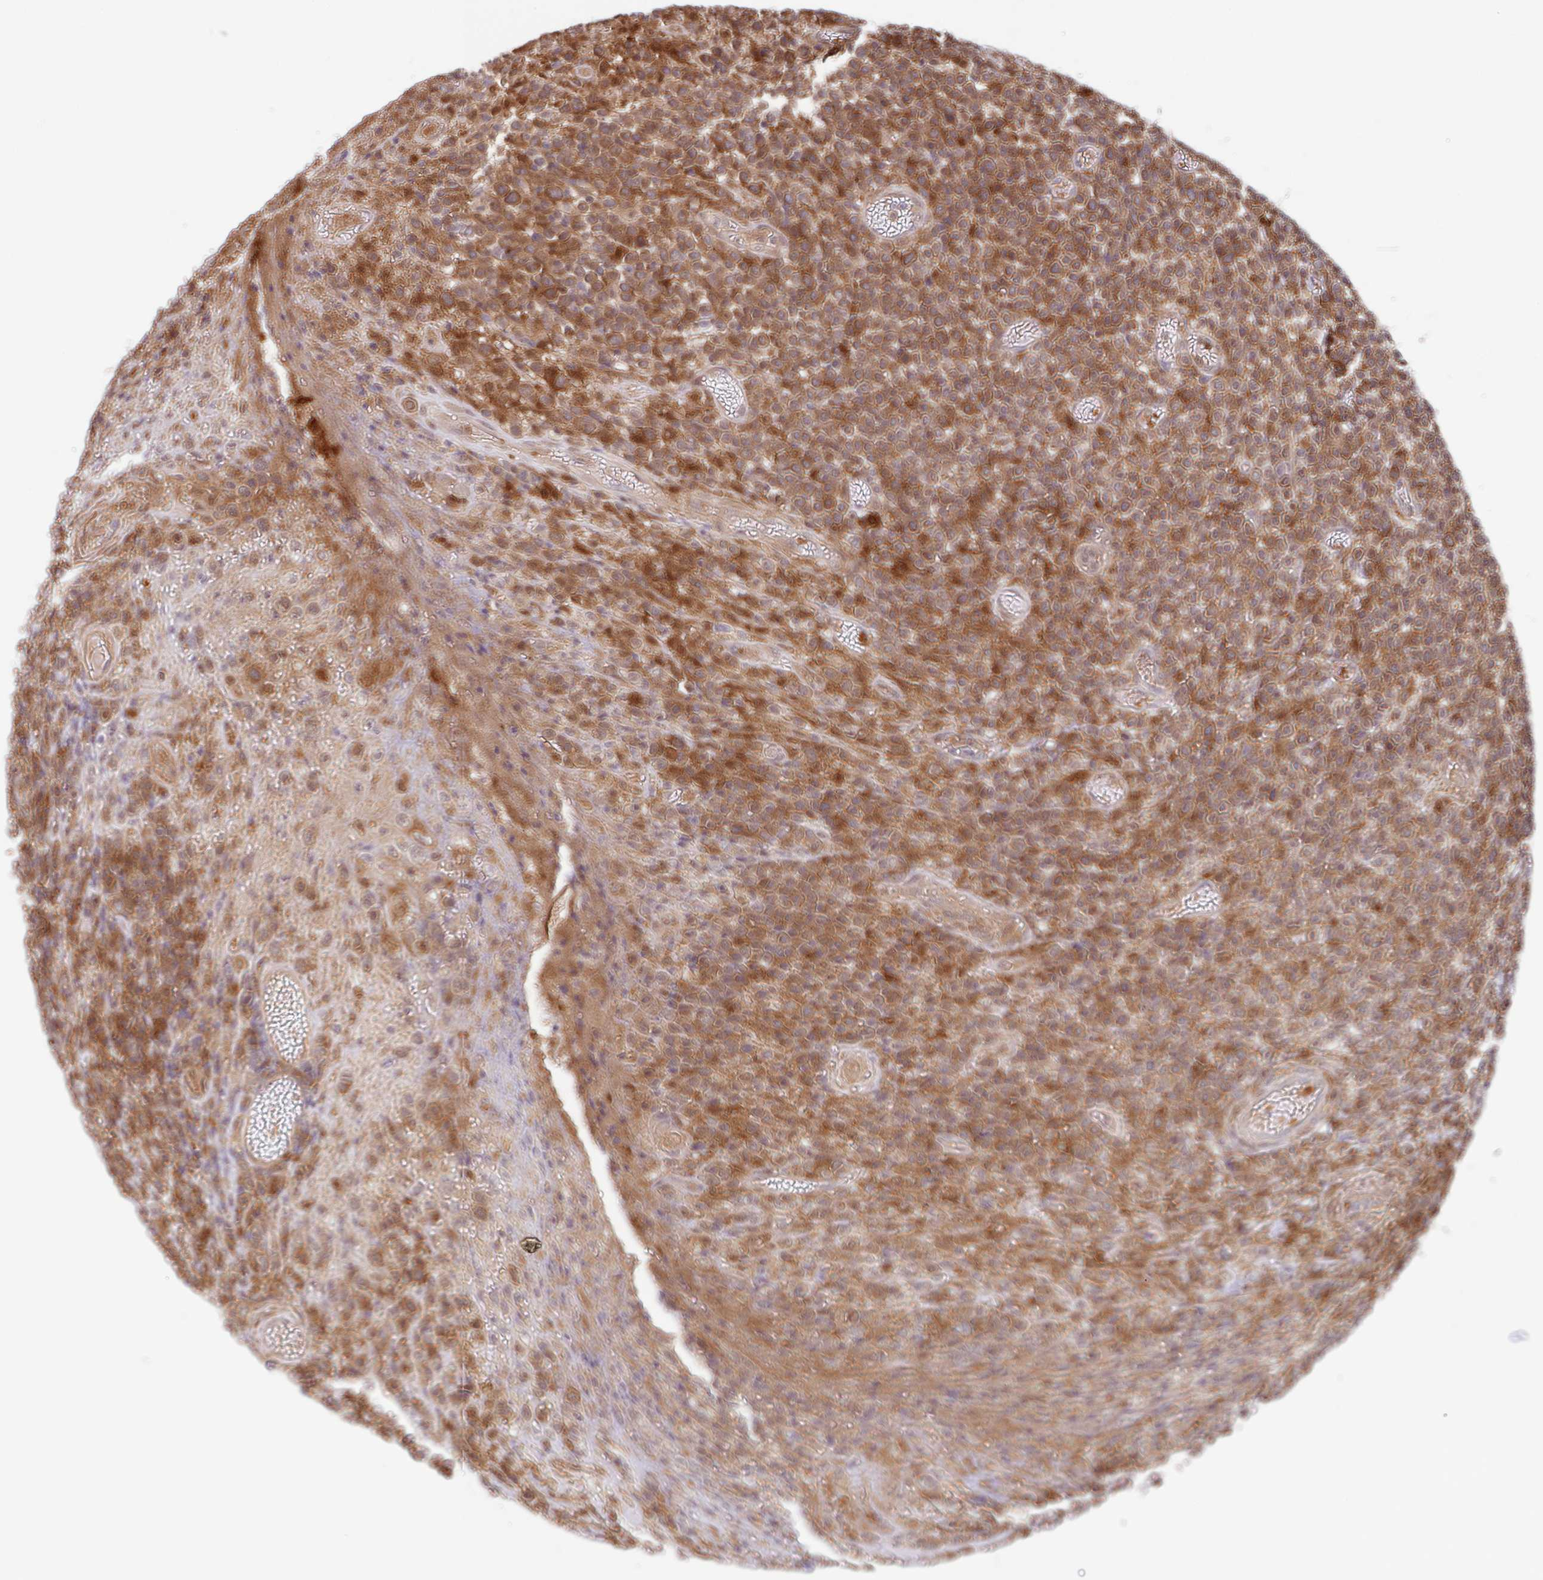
{"staining": {"intensity": "moderate", "quantity": ">75%", "location": "cytoplasmic/membranous"}, "tissue": "lymphoma", "cell_type": "Tumor cells", "image_type": "cancer", "snomed": [{"axis": "morphology", "description": "Malignant lymphoma, non-Hodgkin's type, High grade"}, {"axis": "topography", "description": "Soft tissue"}], "caption": "A histopathology image showing moderate cytoplasmic/membranous expression in approximately >75% of tumor cells in lymphoma, as visualized by brown immunohistochemical staining.", "gene": "BLVRA", "patient": {"sex": "female", "age": 56}}